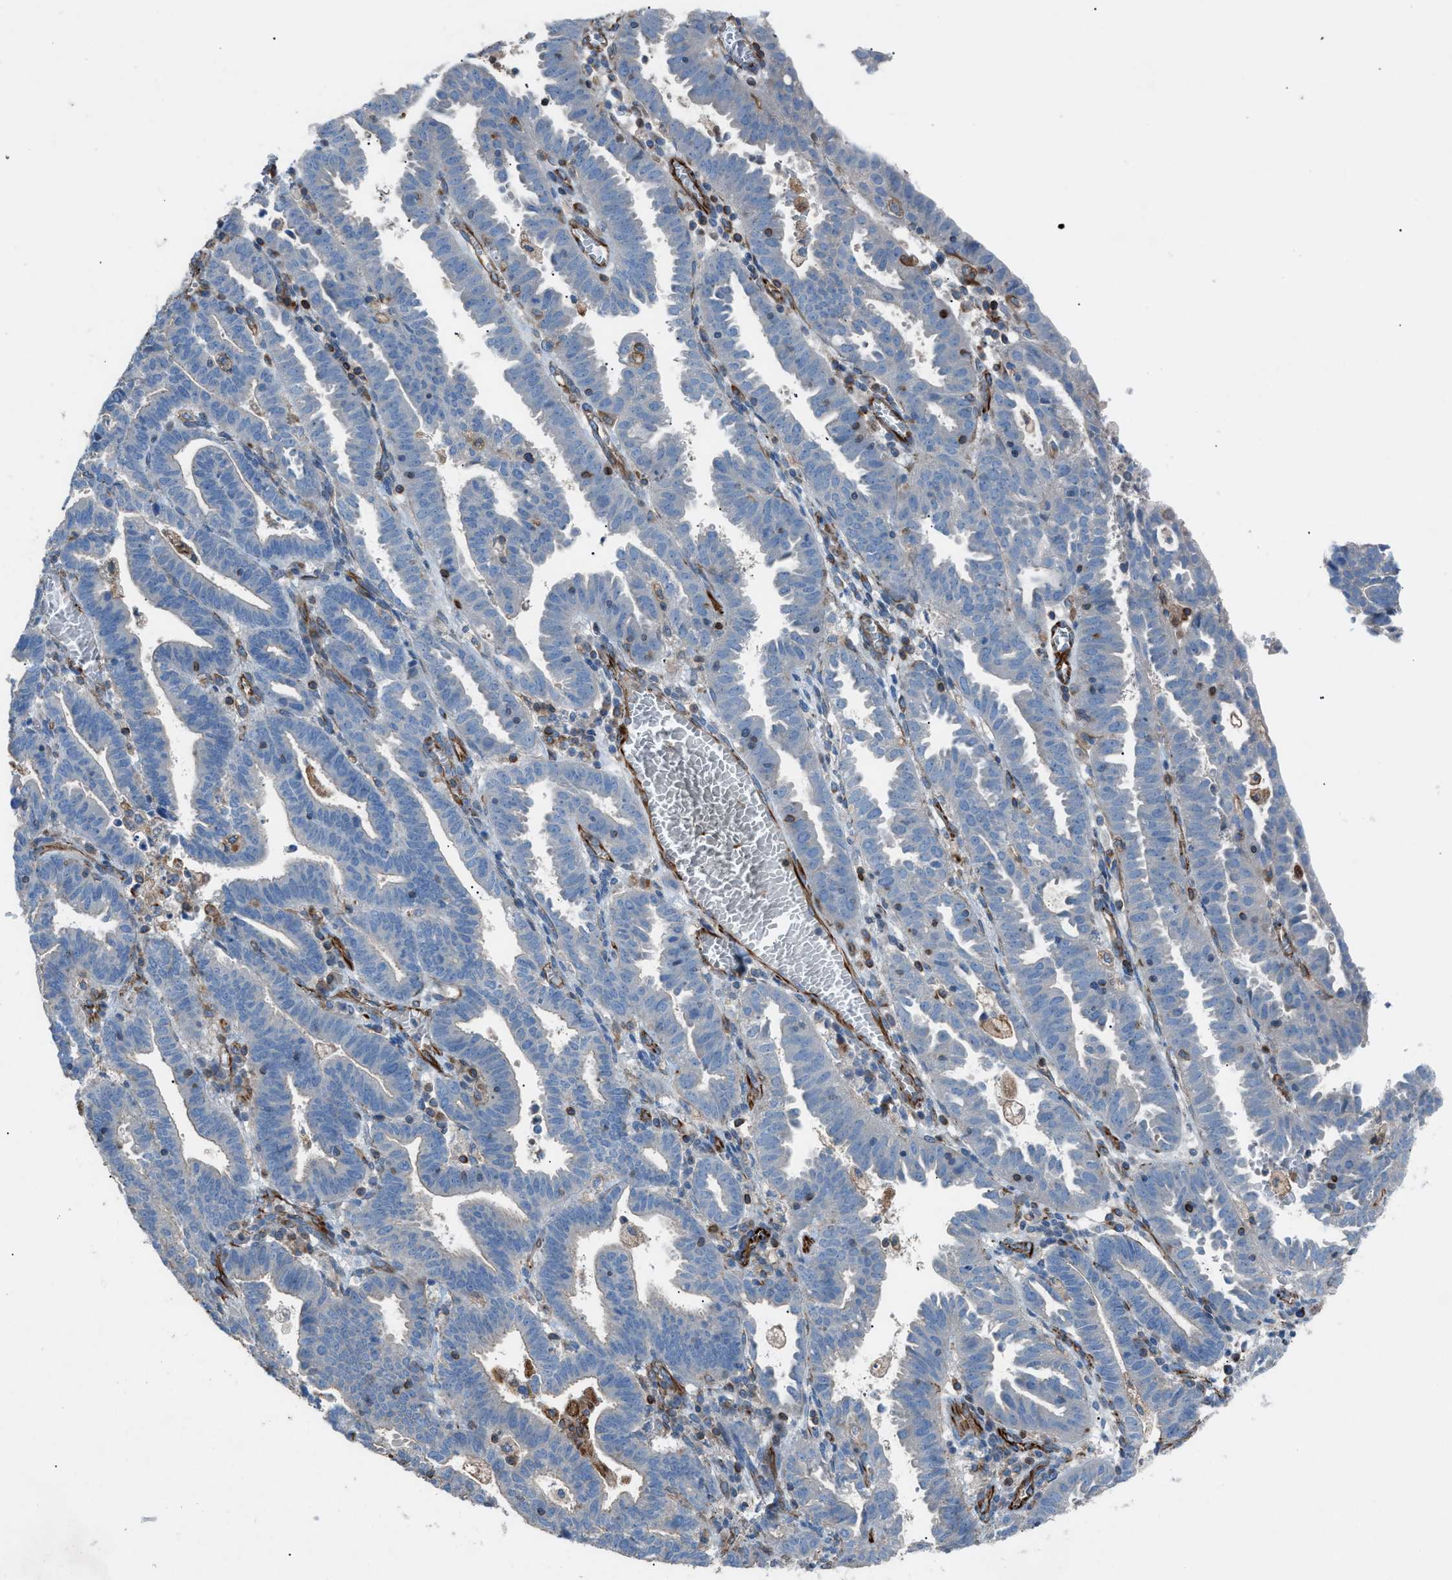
{"staining": {"intensity": "negative", "quantity": "none", "location": "none"}, "tissue": "endometrial cancer", "cell_type": "Tumor cells", "image_type": "cancer", "snomed": [{"axis": "morphology", "description": "Adenocarcinoma, NOS"}, {"axis": "topography", "description": "Uterus"}], "caption": "IHC image of endometrial cancer stained for a protein (brown), which reveals no positivity in tumor cells.", "gene": "CABP7", "patient": {"sex": "female", "age": 83}}